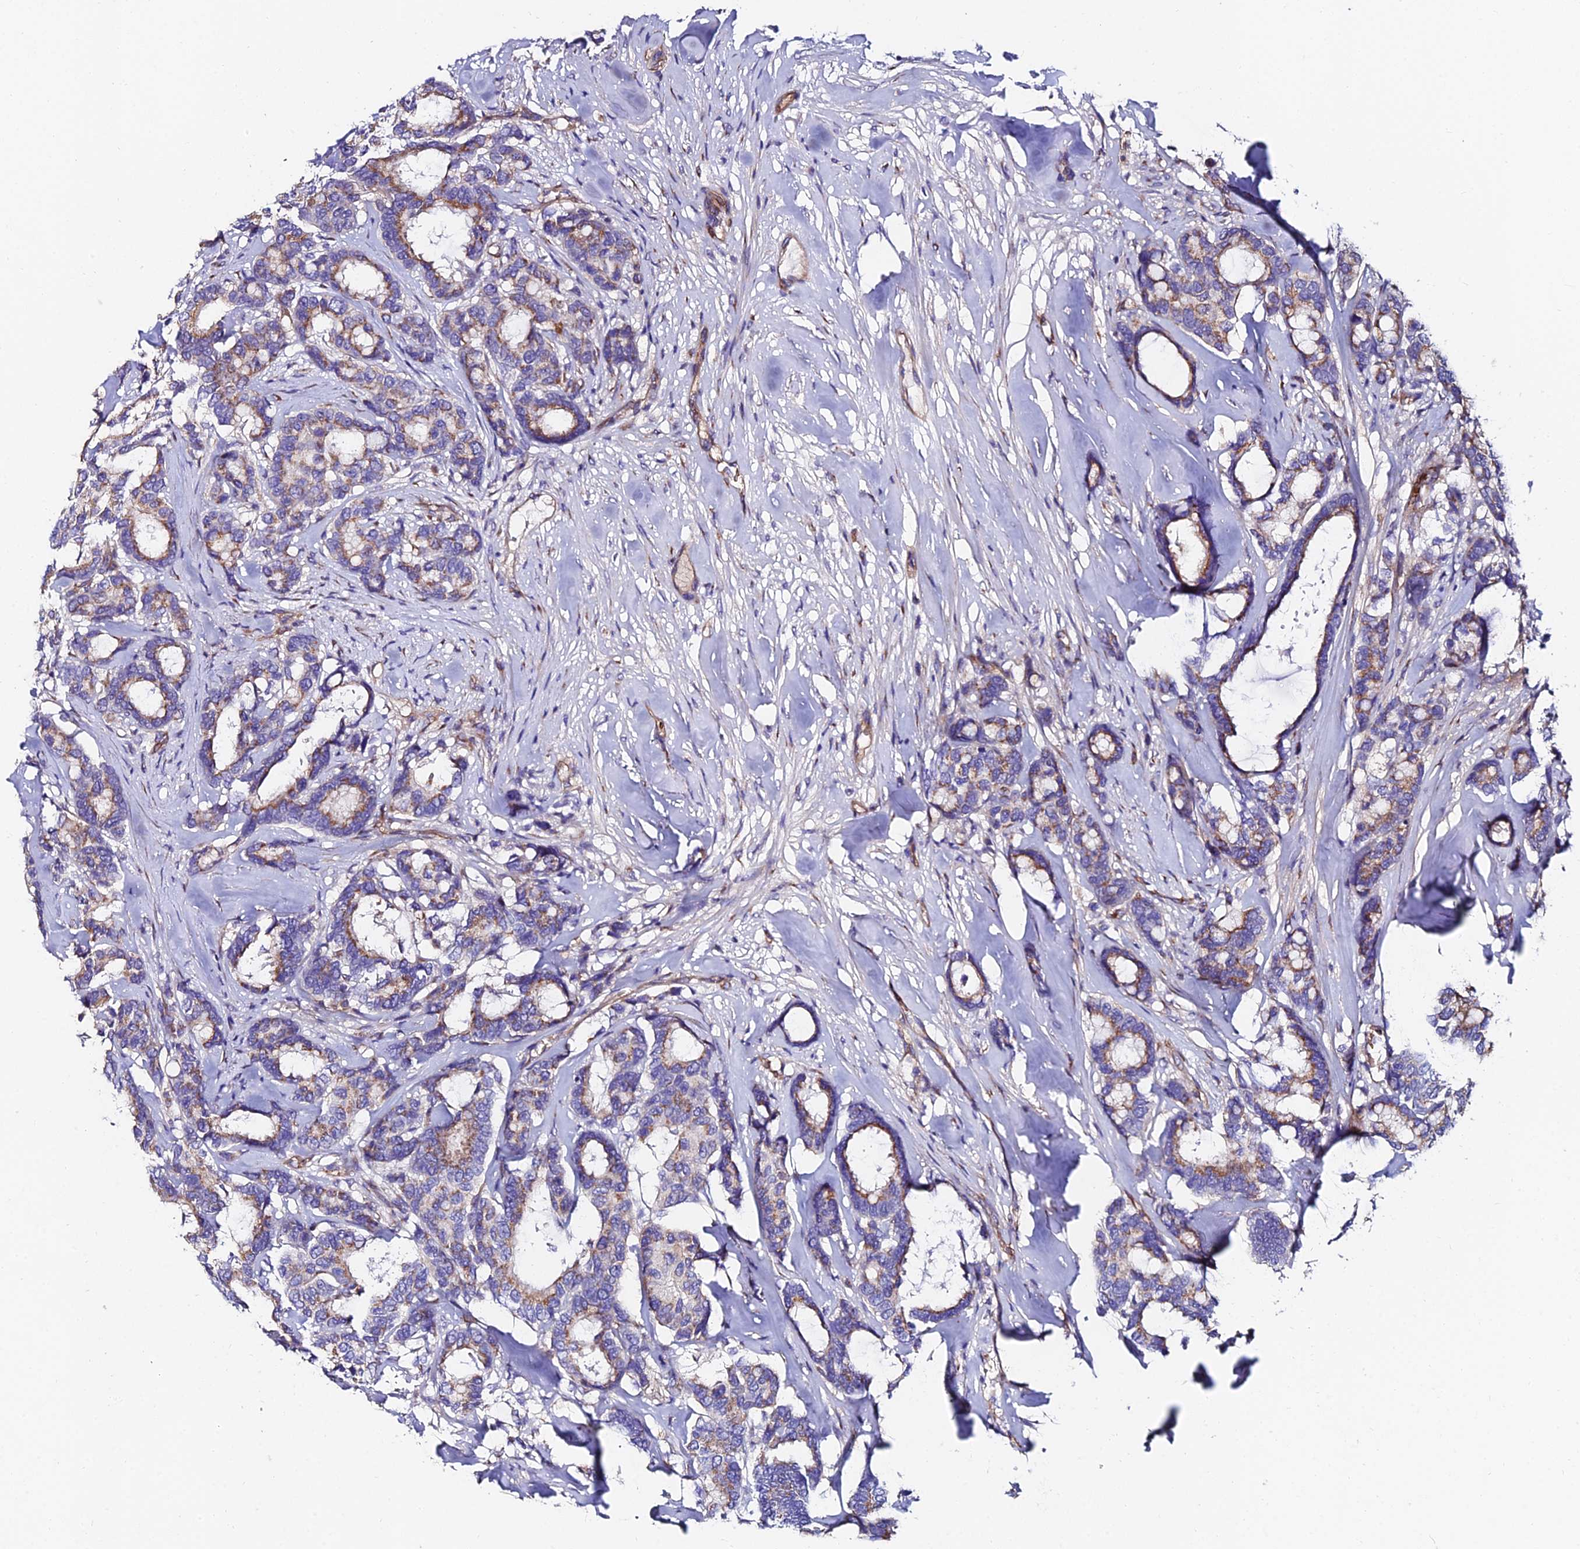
{"staining": {"intensity": "moderate", "quantity": "25%-75%", "location": "cytoplasmic/membranous"}, "tissue": "breast cancer", "cell_type": "Tumor cells", "image_type": "cancer", "snomed": [{"axis": "morphology", "description": "Duct carcinoma"}, {"axis": "topography", "description": "Breast"}], "caption": "Immunohistochemical staining of human breast cancer (infiltrating ductal carcinoma) reveals medium levels of moderate cytoplasmic/membranous positivity in approximately 25%-75% of tumor cells. (IHC, brightfield microscopy, high magnification).", "gene": "ADGRF3", "patient": {"sex": "female", "age": 87}}